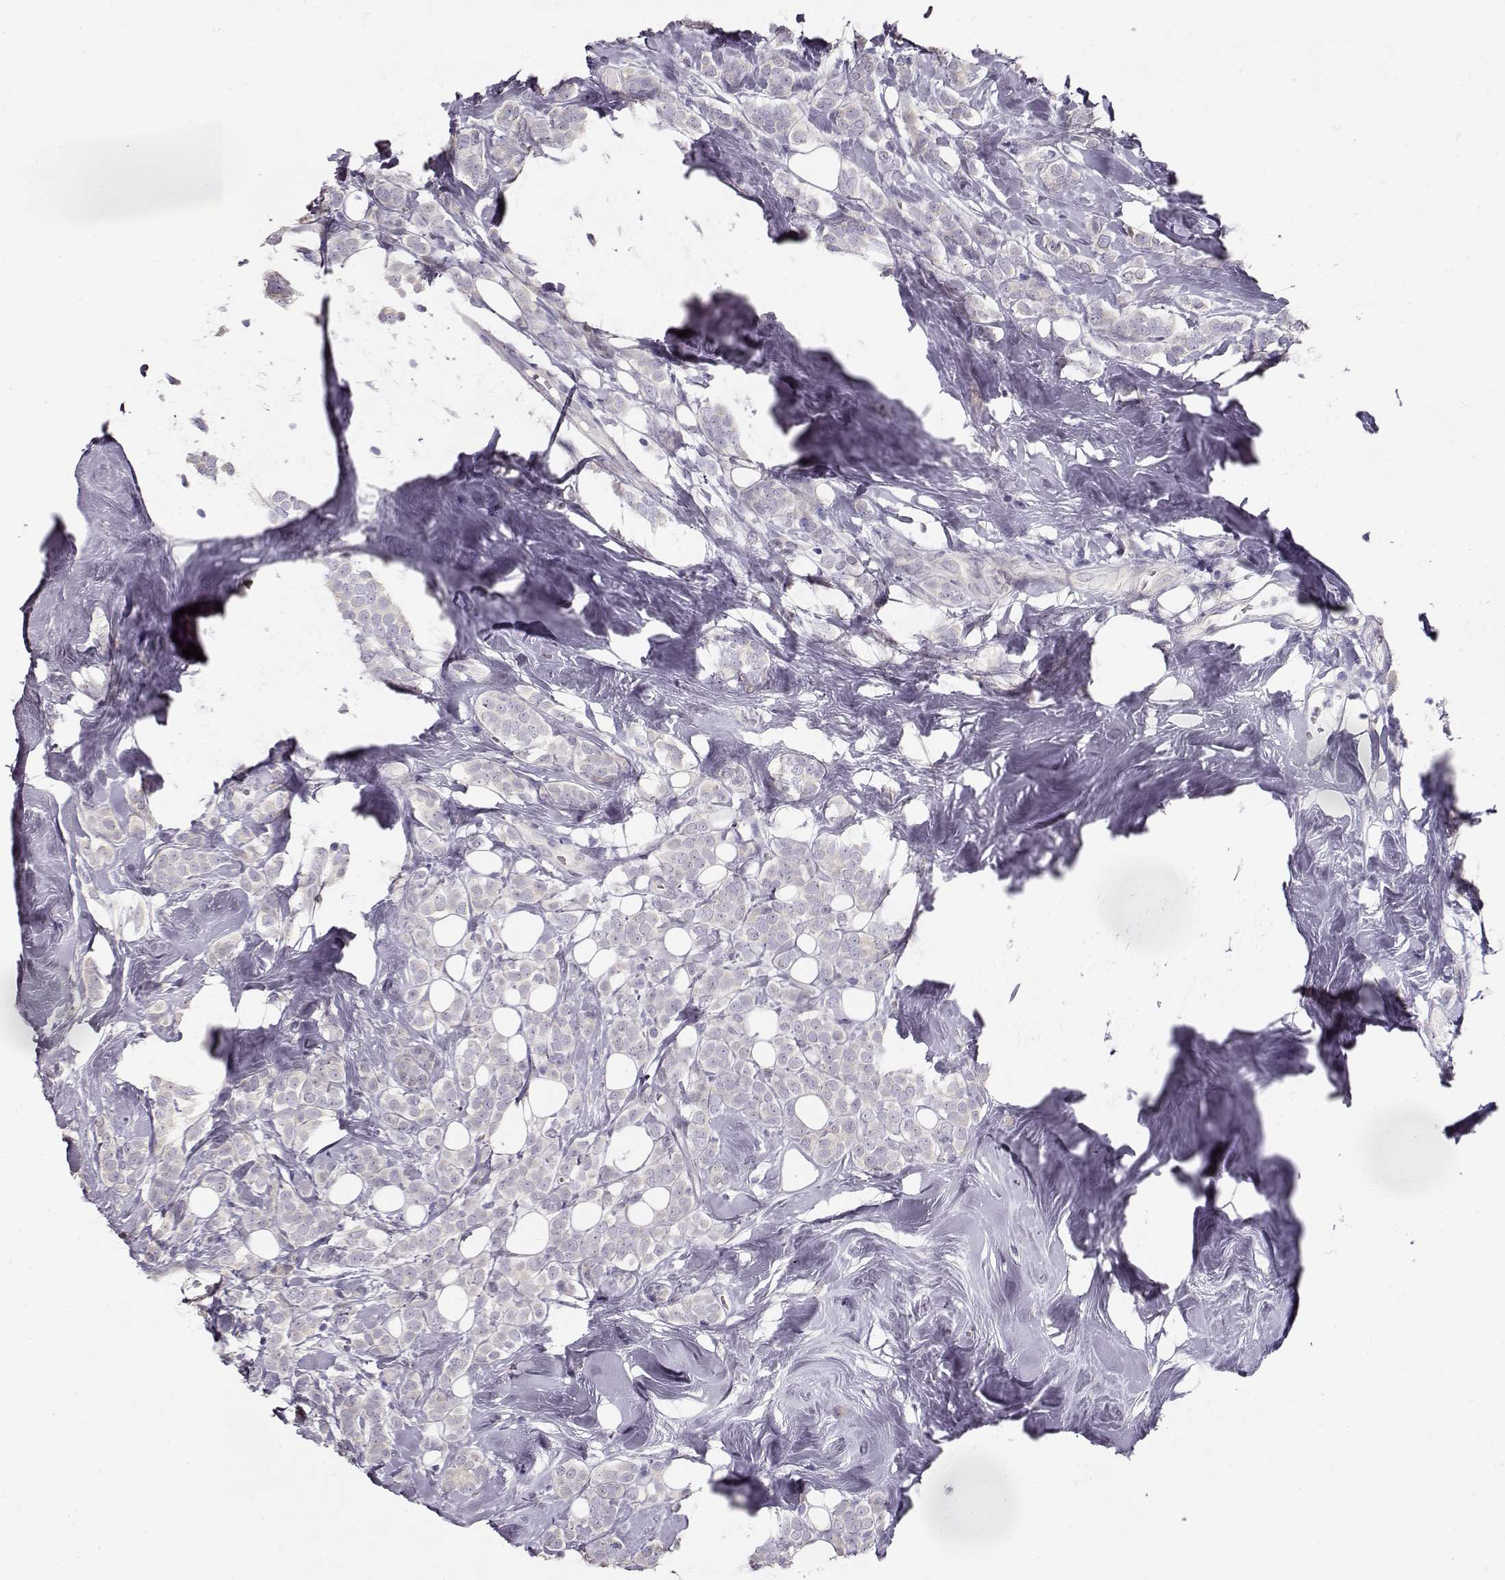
{"staining": {"intensity": "negative", "quantity": "none", "location": "none"}, "tissue": "breast cancer", "cell_type": "Tumor cells", "image_type": "cancer", "snomed": [{"axis": "morphology", "description": "Lobular carcinoma"}, {"axis": "topography", "description": "Breast"}], "caption": "Histopathology image shows no significant protein positivity in tumor cells of breast cancer.", "gene": "GLIPR1L2", "patient": {"sex": "female", "age": 49}}